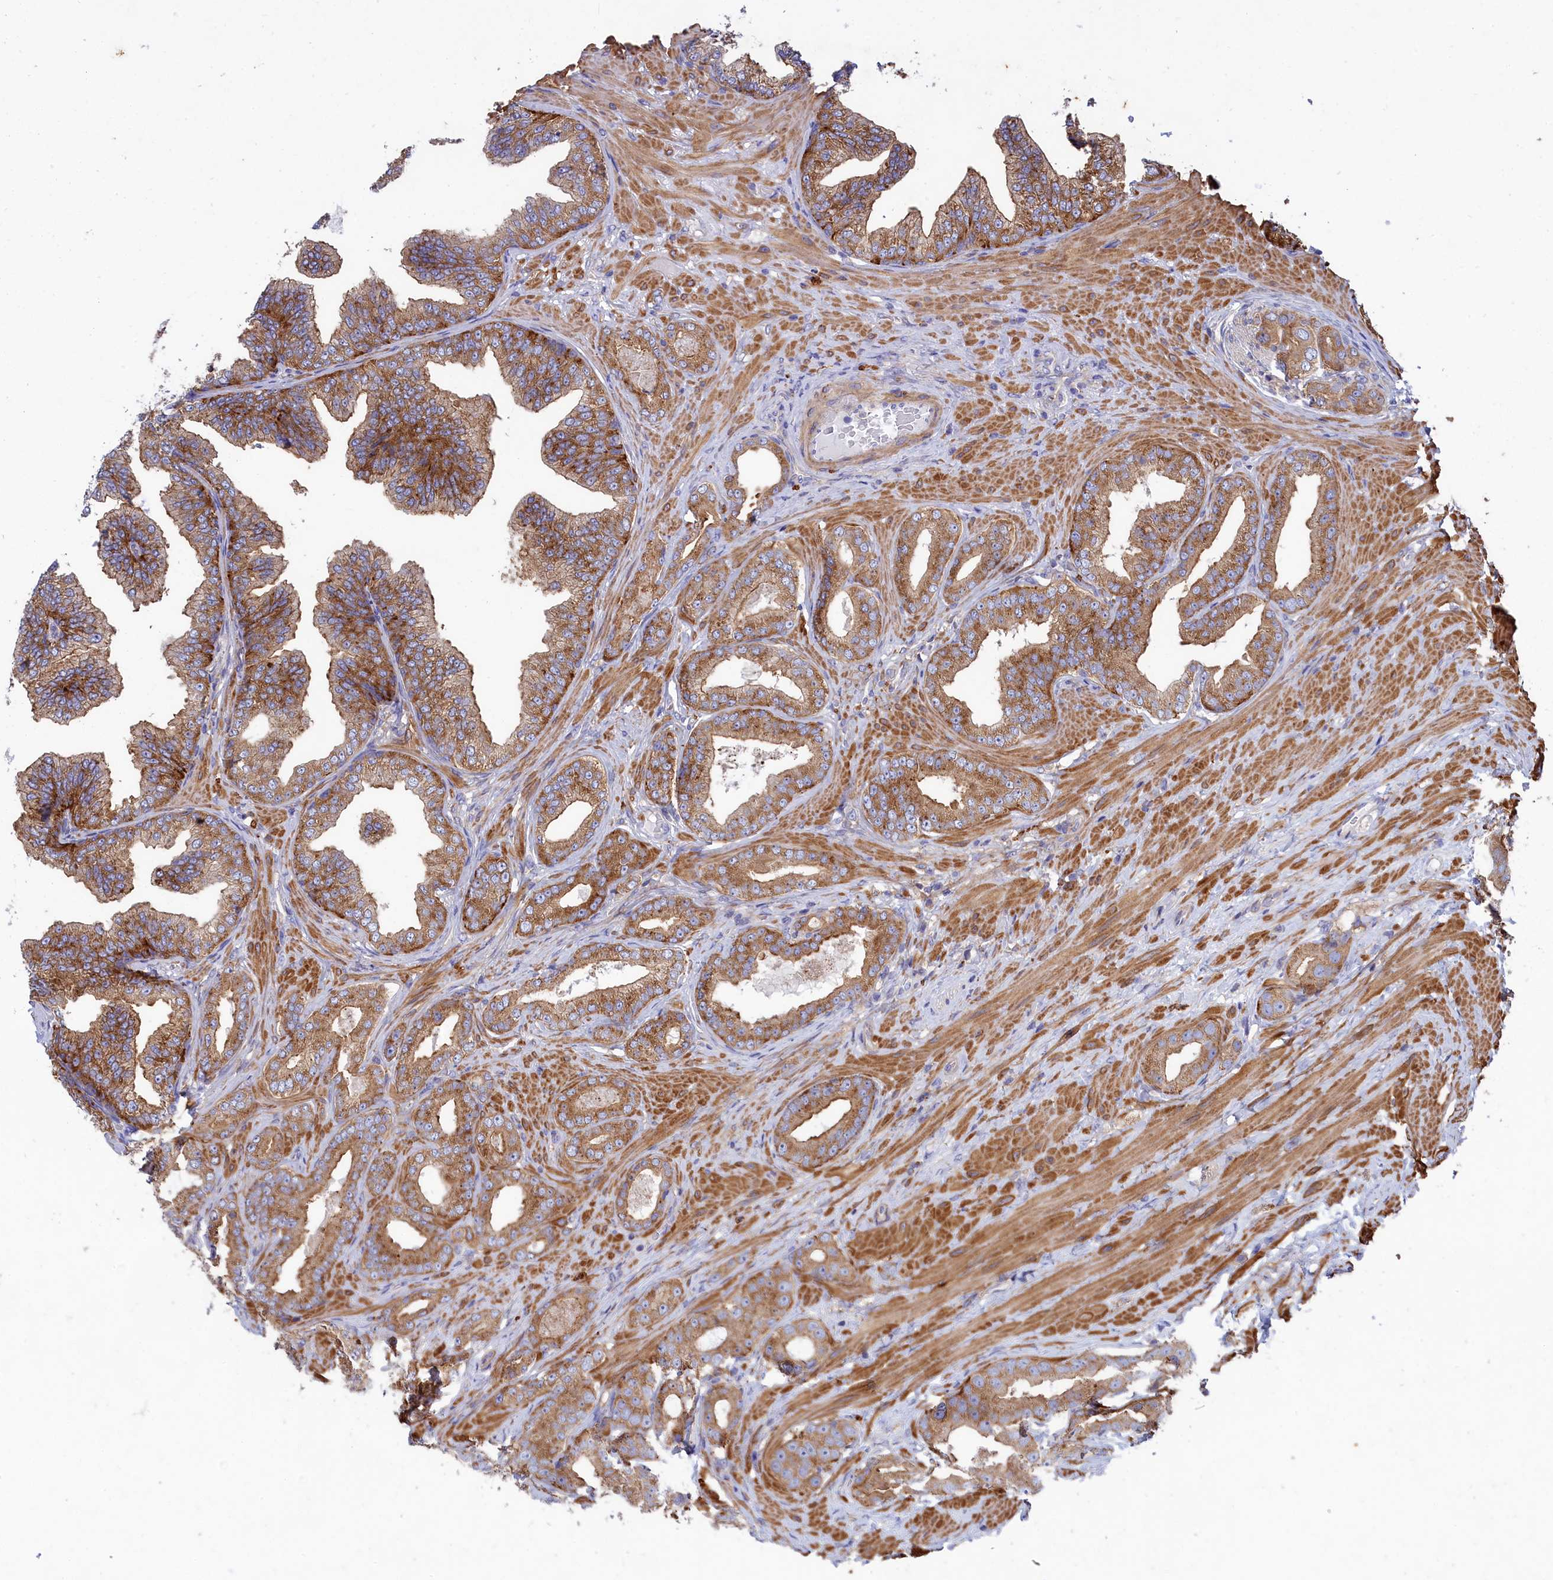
{"staining": {"intensity": "moderate", "quantity": ">75%", "location": "cytoplasmic/membranous"}, "tissue": "prostate cancer", "cell_type": "Tumor cells", "image_type": "cancer", "snomed": [{"axis": "morphology", "description": "Adenocarcinoma, Low grade"}, {"axis": "topography", "description": "Prostate"}], "caption": "Low-grade adenocarcinoma (prostate) stained with IHC displays moderate cytoplasmic/membranous positivity in approximately >75% of tumor cells.", "gene": "SCAMP4", "patient": {"sex": "male", "age": 63}}